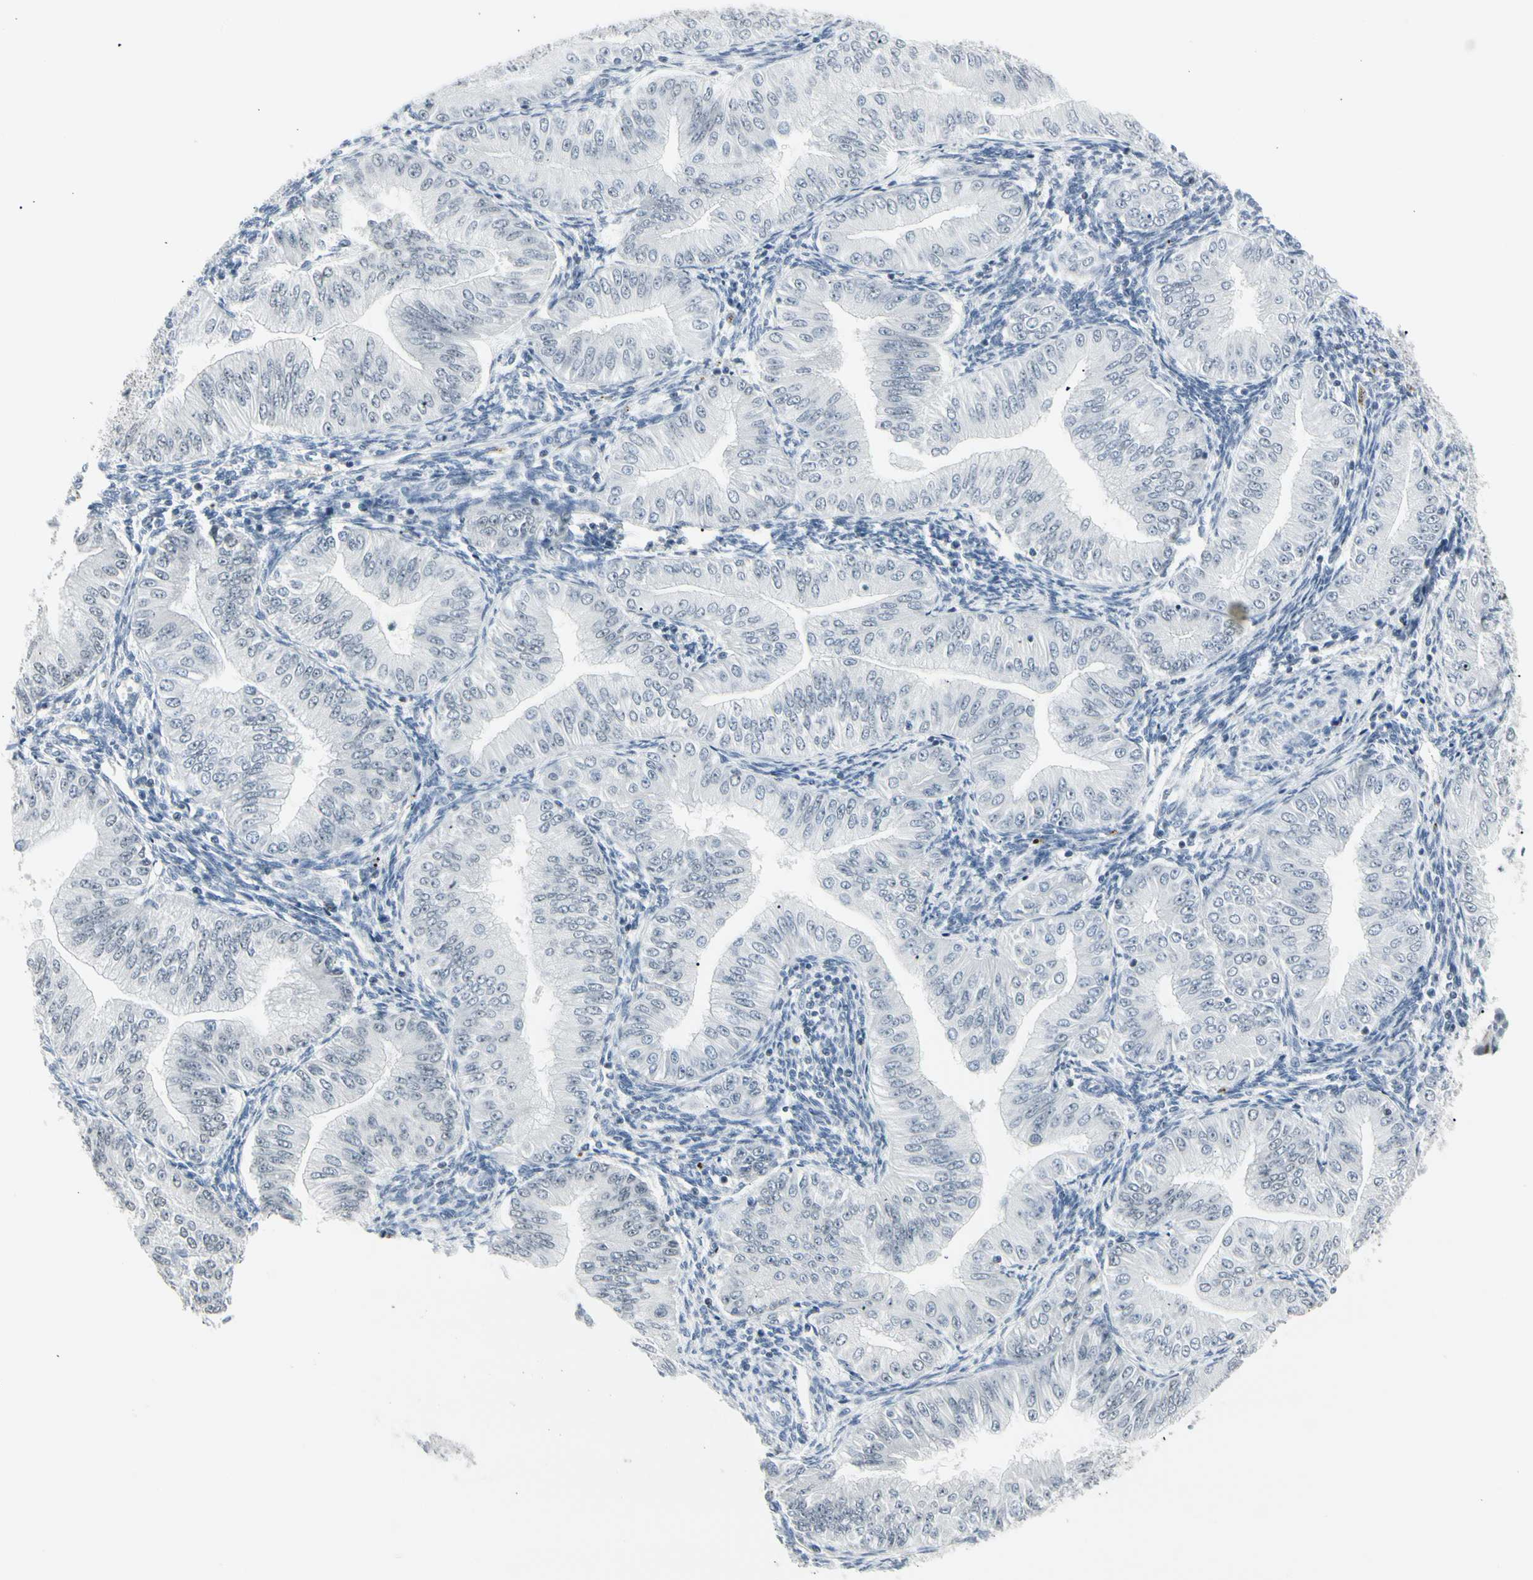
{"staining": {"intensity": "negative", "quantity": "none", "location": "none"}, "tissue": "endometrial cancer", "cell_type": "Tumor cells", "image_type": "cancer", "snomed": [{"axis": "morphology", "description": "Normal tissue, NOS"}, {"axis": "morphology", "description": "Adenocarcinoma, NOS"}, {"axis": "topography", "description": "Endometrium"}], "caption": "Immunohistochemistry of human endometrial cancer shows no expression in tumor cells.", "gene": "ZBTB7B", "patient": {"sex": "female", "age": 53}}